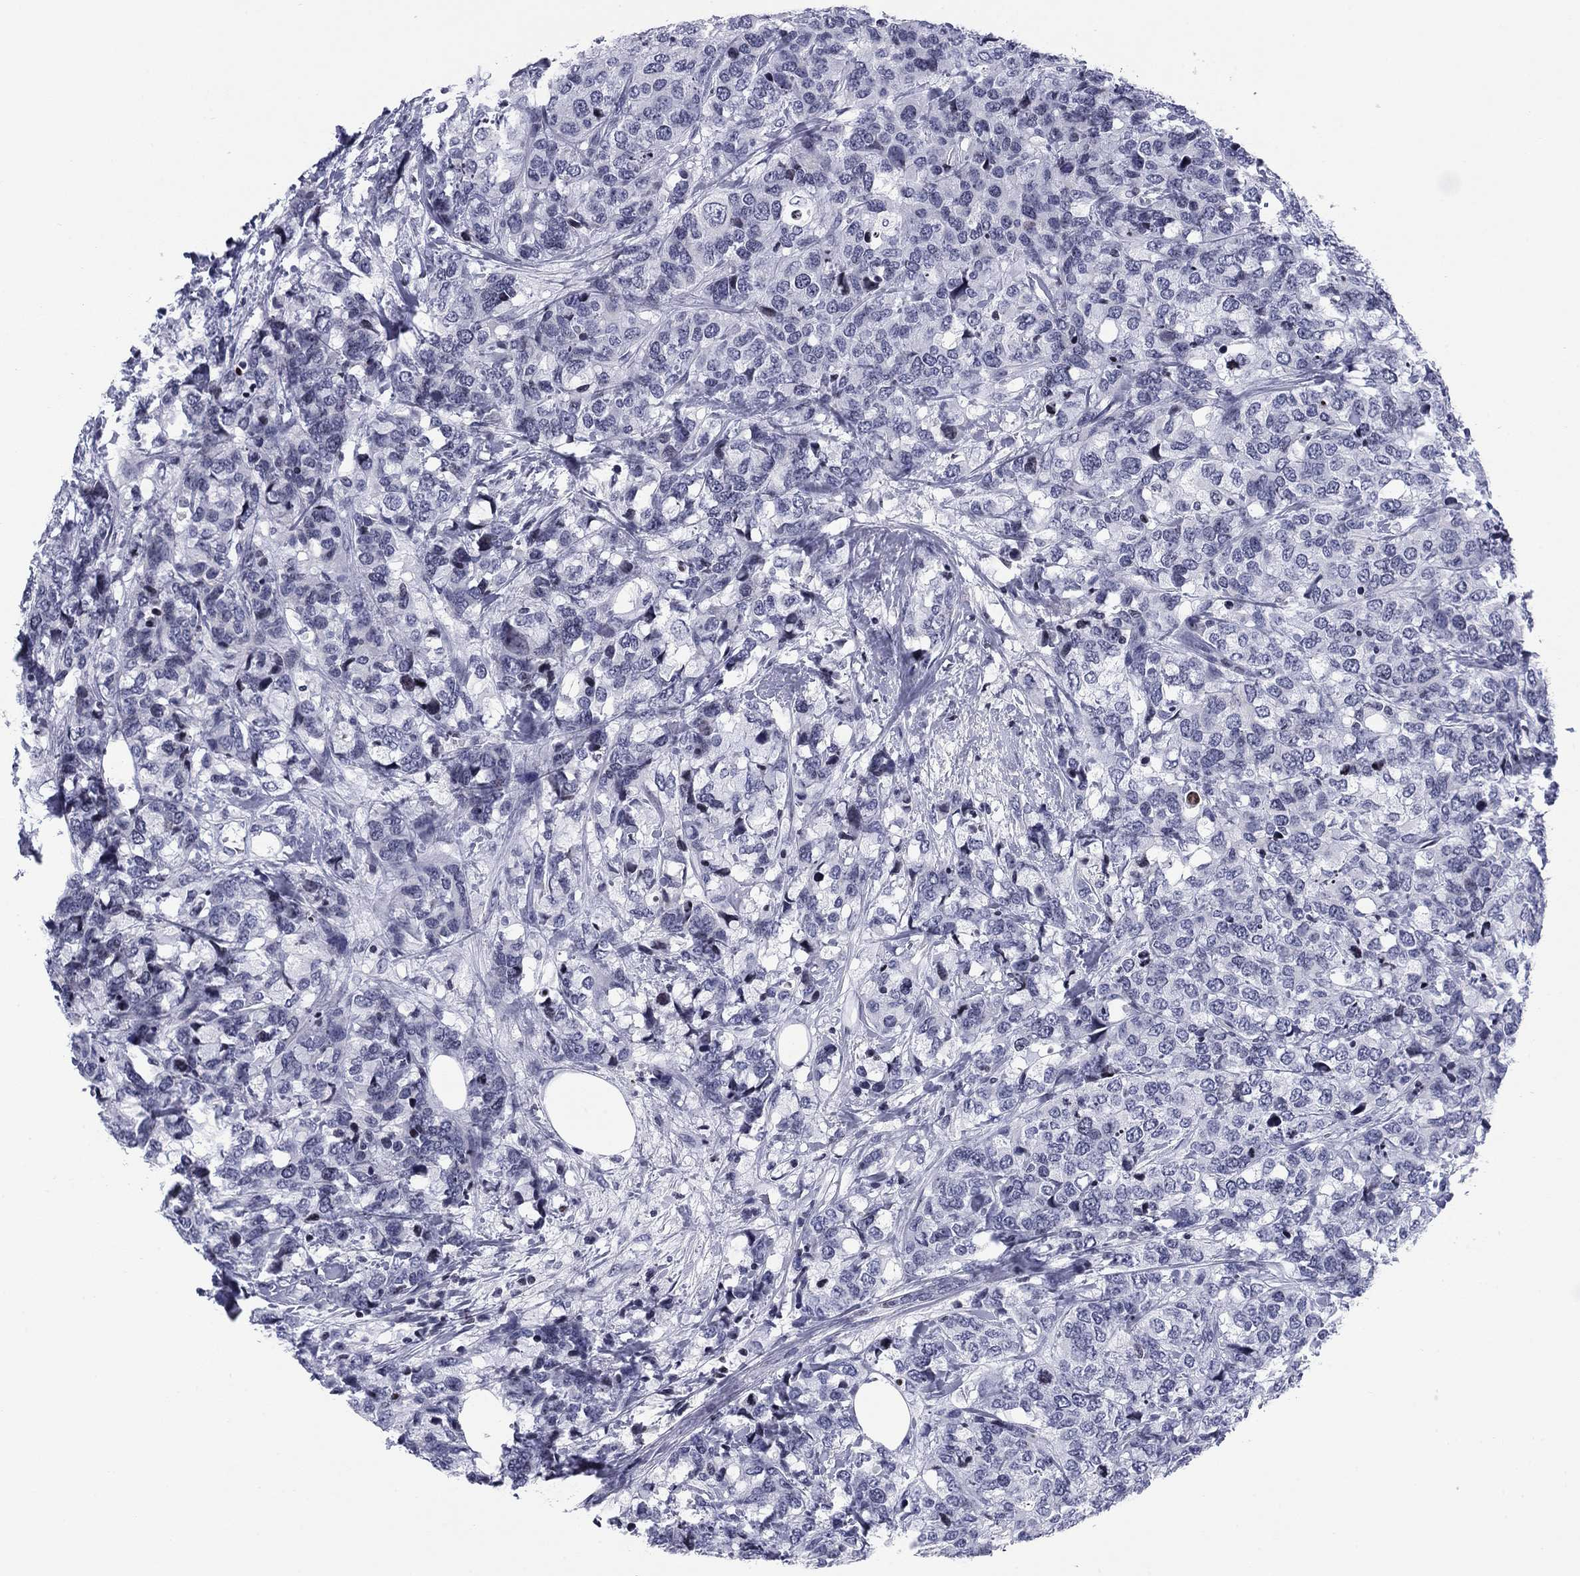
{"staining": {"intensity": "negative", "quantity": "none", "location": "none"}, "tissue": "breast cancer", "cell_type": "Tumor cells", "image_type": "cancer", "snomed": [{"axis": "morphology", "description": "Lobular carcinoma"}, {"axis": "topography", "description": "Breast"}], "caption": "Immunohistochemistry (IHC) micrograph of human breast cancer stained for a protein (brown), which exhibits no staining in tumor cells.", "gene": "CCDC144A", "patient": {"sex": "female", "age": 59}}